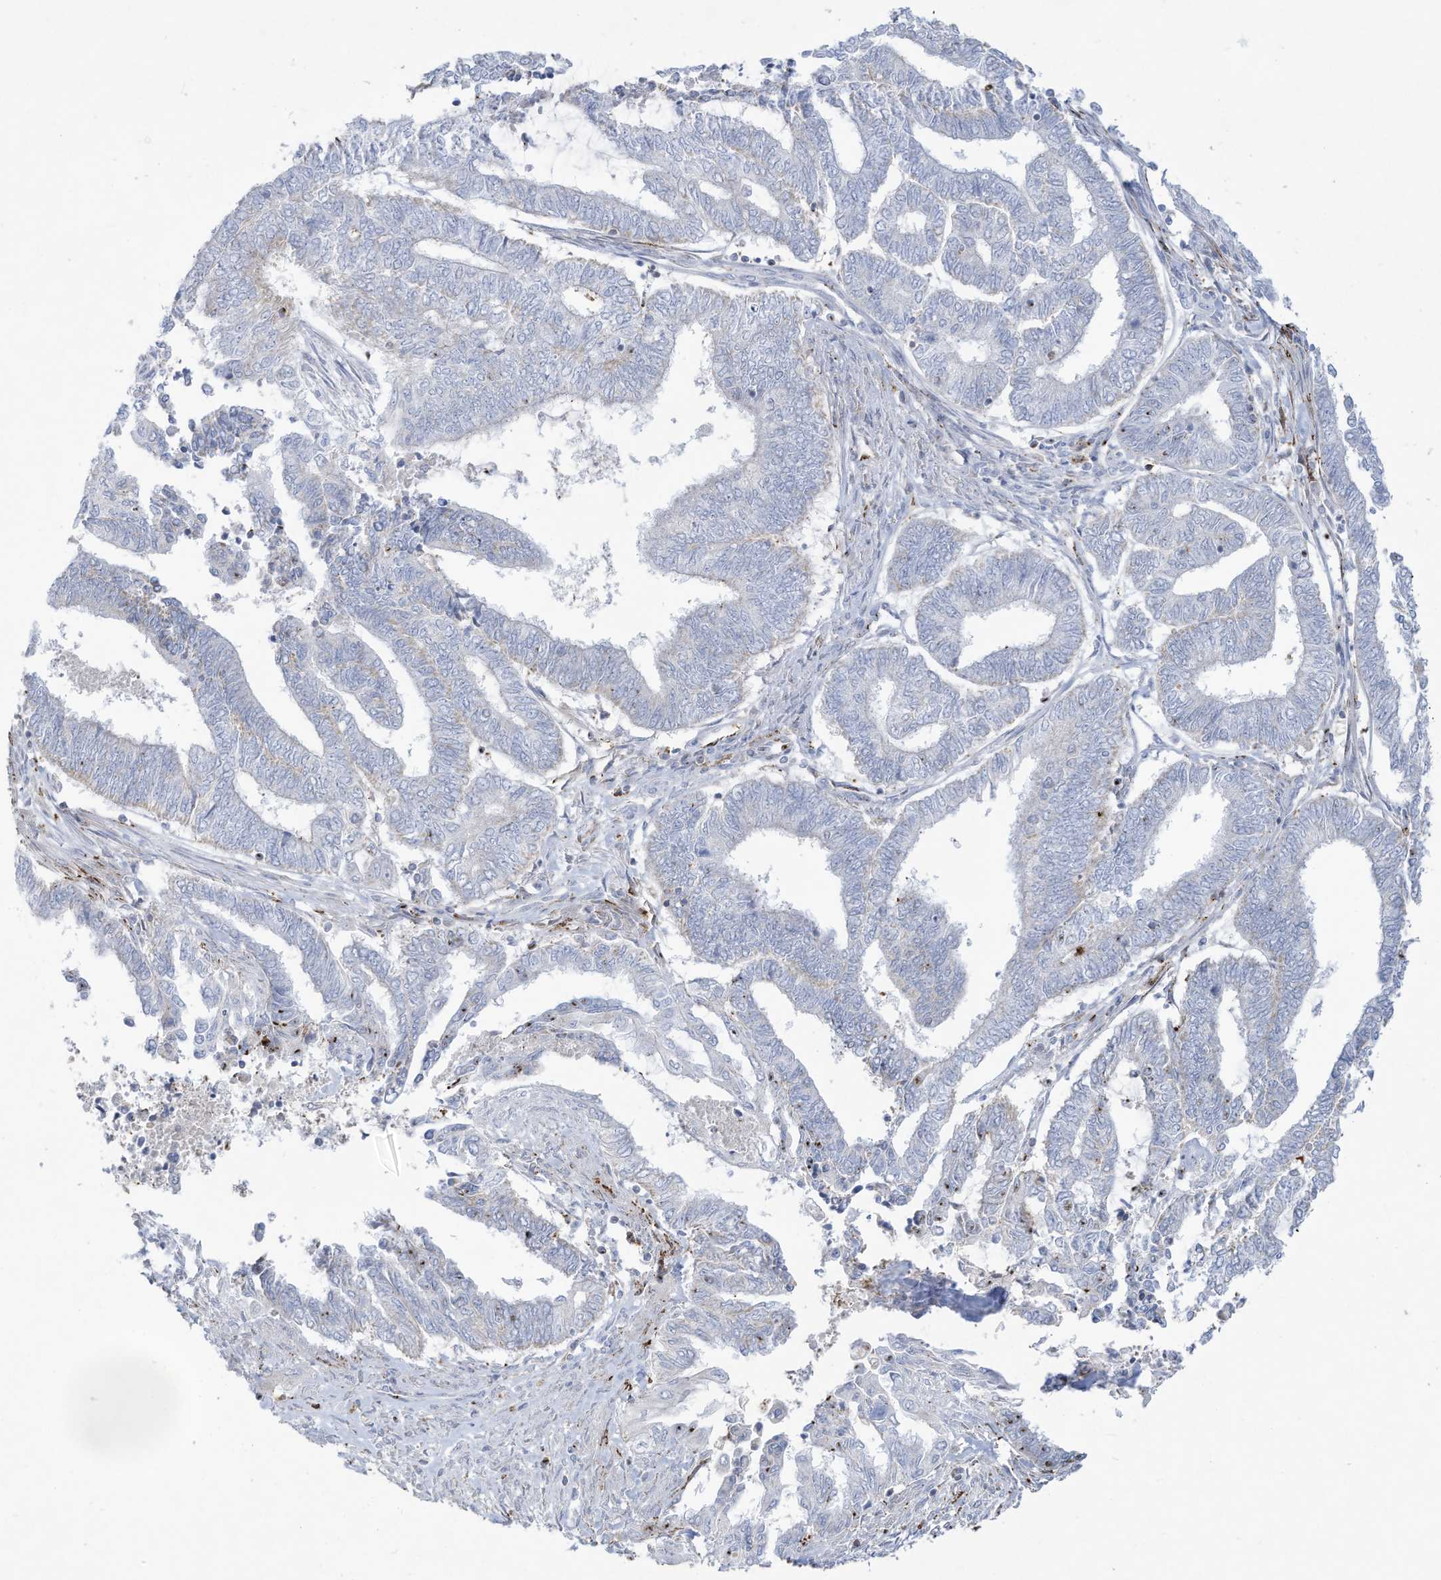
{"staining": {"intensity": "negative", "quantity": "none", "location": "none"}, "tissue": "endometrial cancer", "cell_type": "Tumor cells", "image_type": "cancer", "snomed": [{"axis": "morphology", "description": "Adenocarcinoma, NOS"}, {"axis": "topography", "description": "Uterus"}, {"axis": "topography", "description": "Endometrium"}], "caption": "An image of human endometrial cancer is negative for staining in tumor cells.", "gene": "THNSL2", "patient": {"sex": "female", "age": 70}}